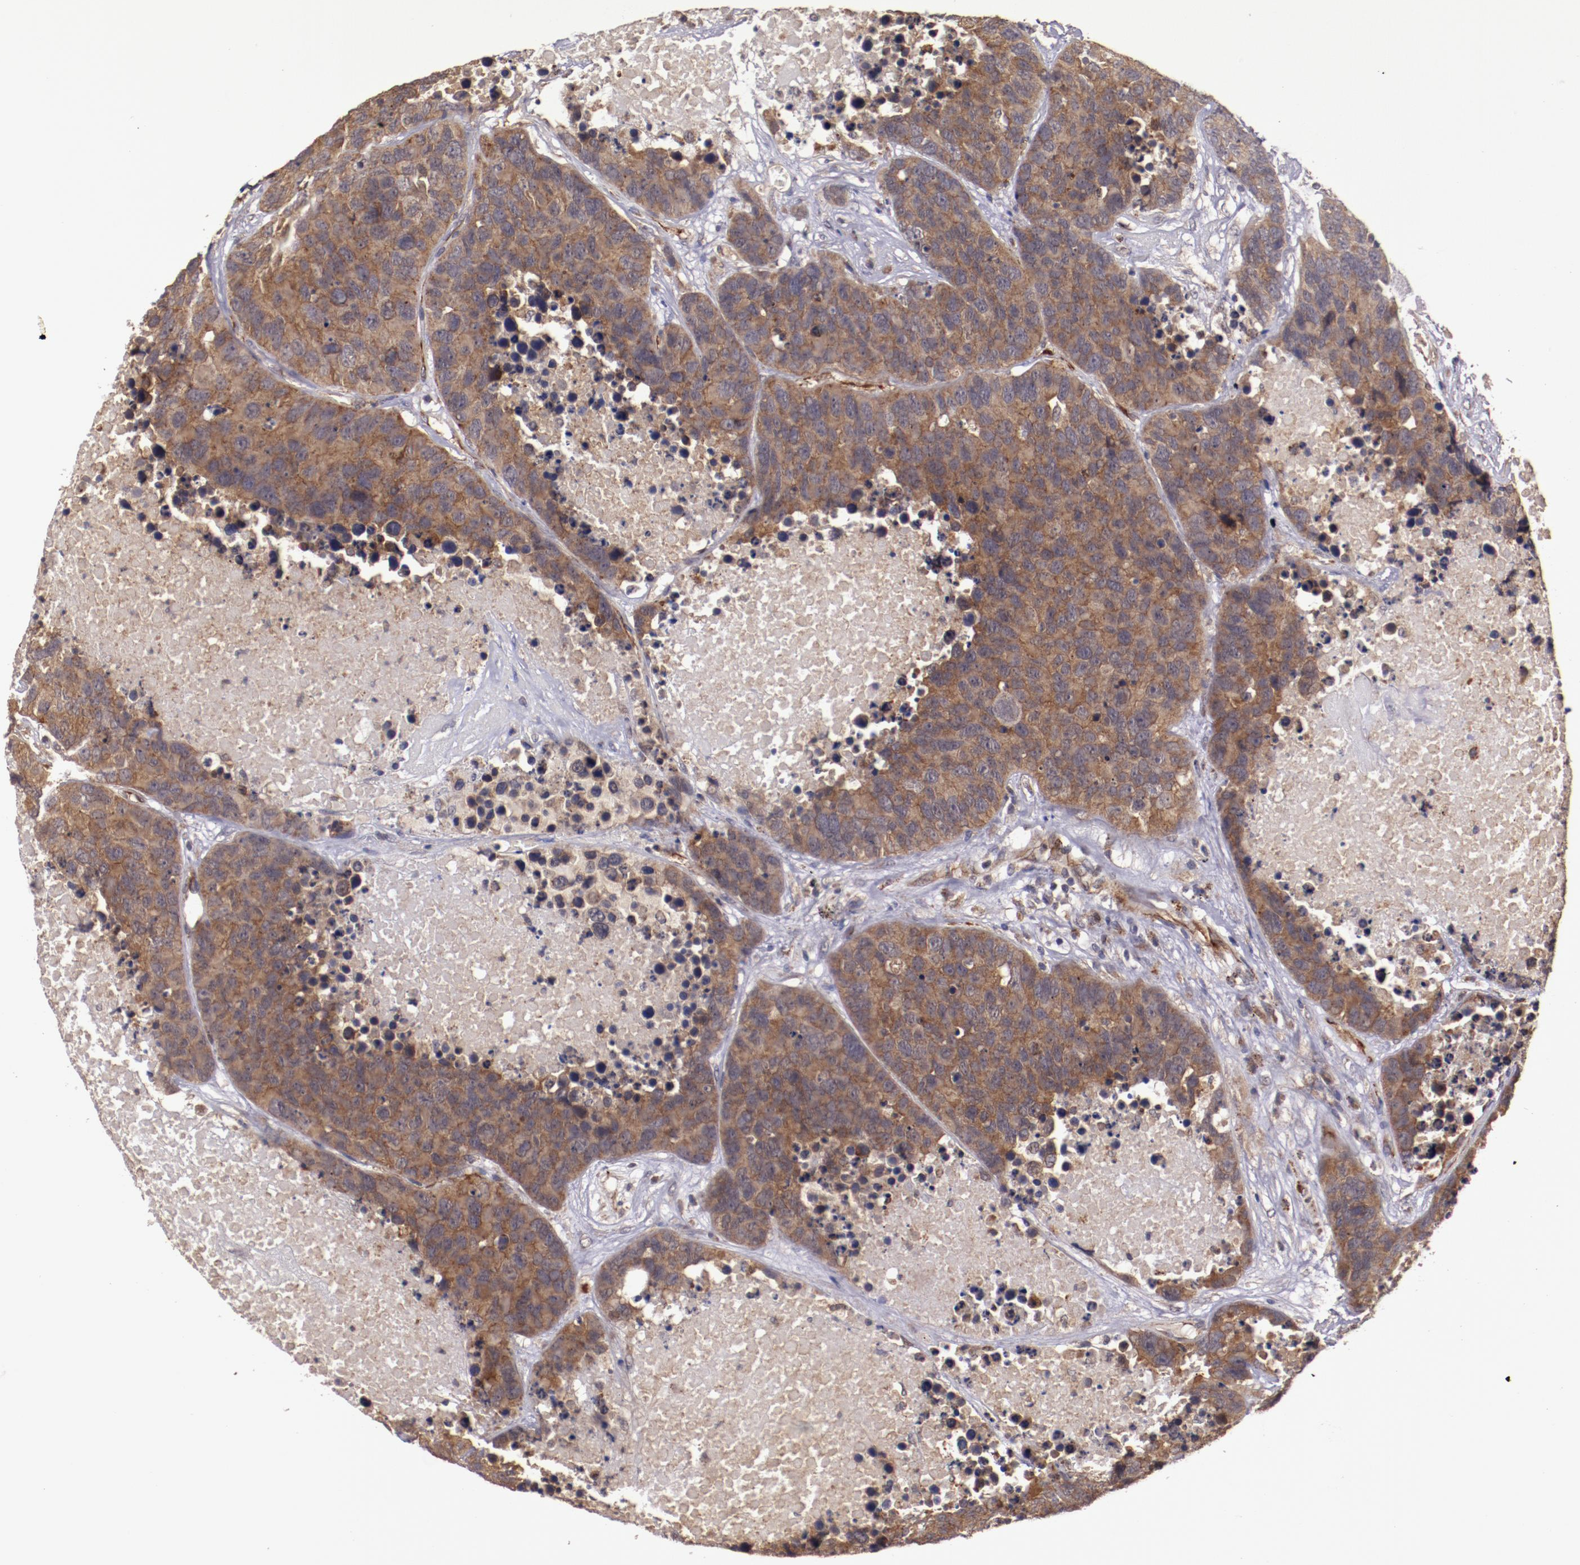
{"staining": {"intensity": "weak", "quantity": ">75%", "location": "cytoplasmic/membranous"}, "tissue": "carcinoid", "cell_type": "Tumor cells", "image_type": "cancer", "snomed": [{"axis": "morphology", "description": "Carcinoid, malignant, NOS"}, {"axis": "topography", "description": "Lung"}], "caption": "Immunohistochemical staining of carcinoid displays weak cytoplasmic/membranous protein expression in about >75% of tumor cells.", "gene": "FTSJ1", "patient": {"sex": "male", "age": 60}}